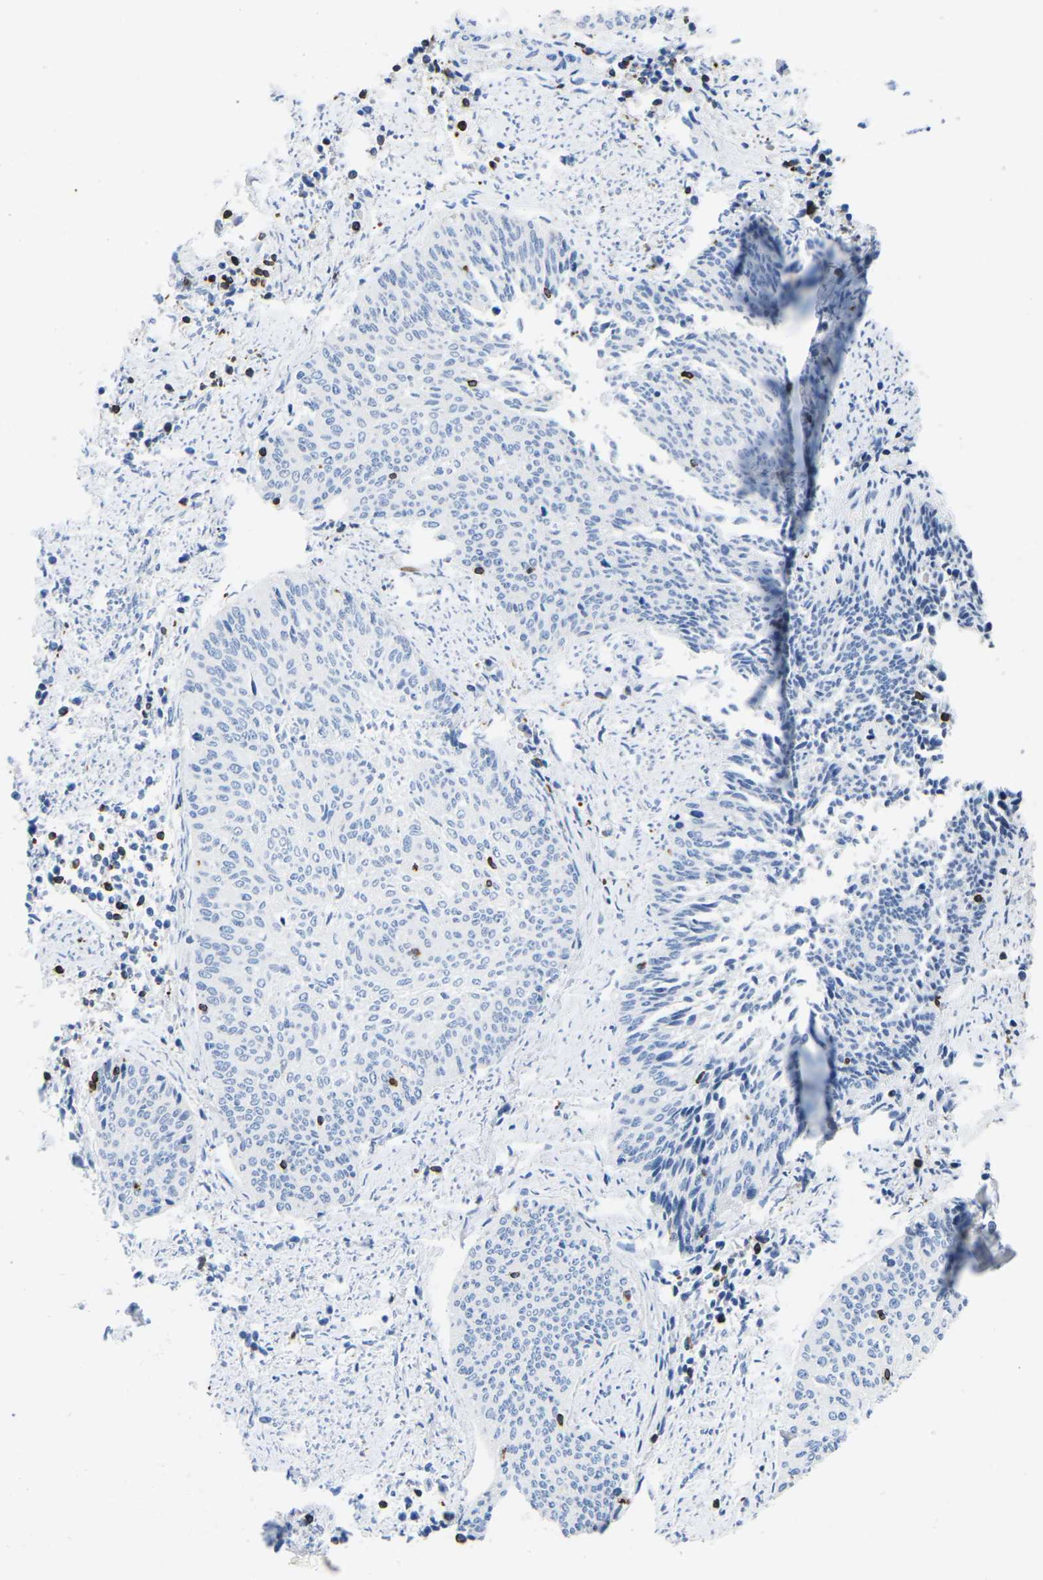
{"staining": {"intensity": "negative", "quantity": "none", "location": "none"}, "tissue": "cervical cancer", "cell_type": "Tumor cells", "image_type": "cancer", "snomed": [{"axis": "morphology", "description": "Squamous cell carcinoma, NOS"}, {"axis": "topography", "description": "Cervix"}], "caption": "High magnification brightfield microscopy of cervical cancer stained with DAB (3,3'-diaminobenzidine) (brown) and counterstained with hematoxylin (blue): tumor cells show no significant staining.", "gene": "CTSW", "patient": {"sex": "female", "age": 55}}